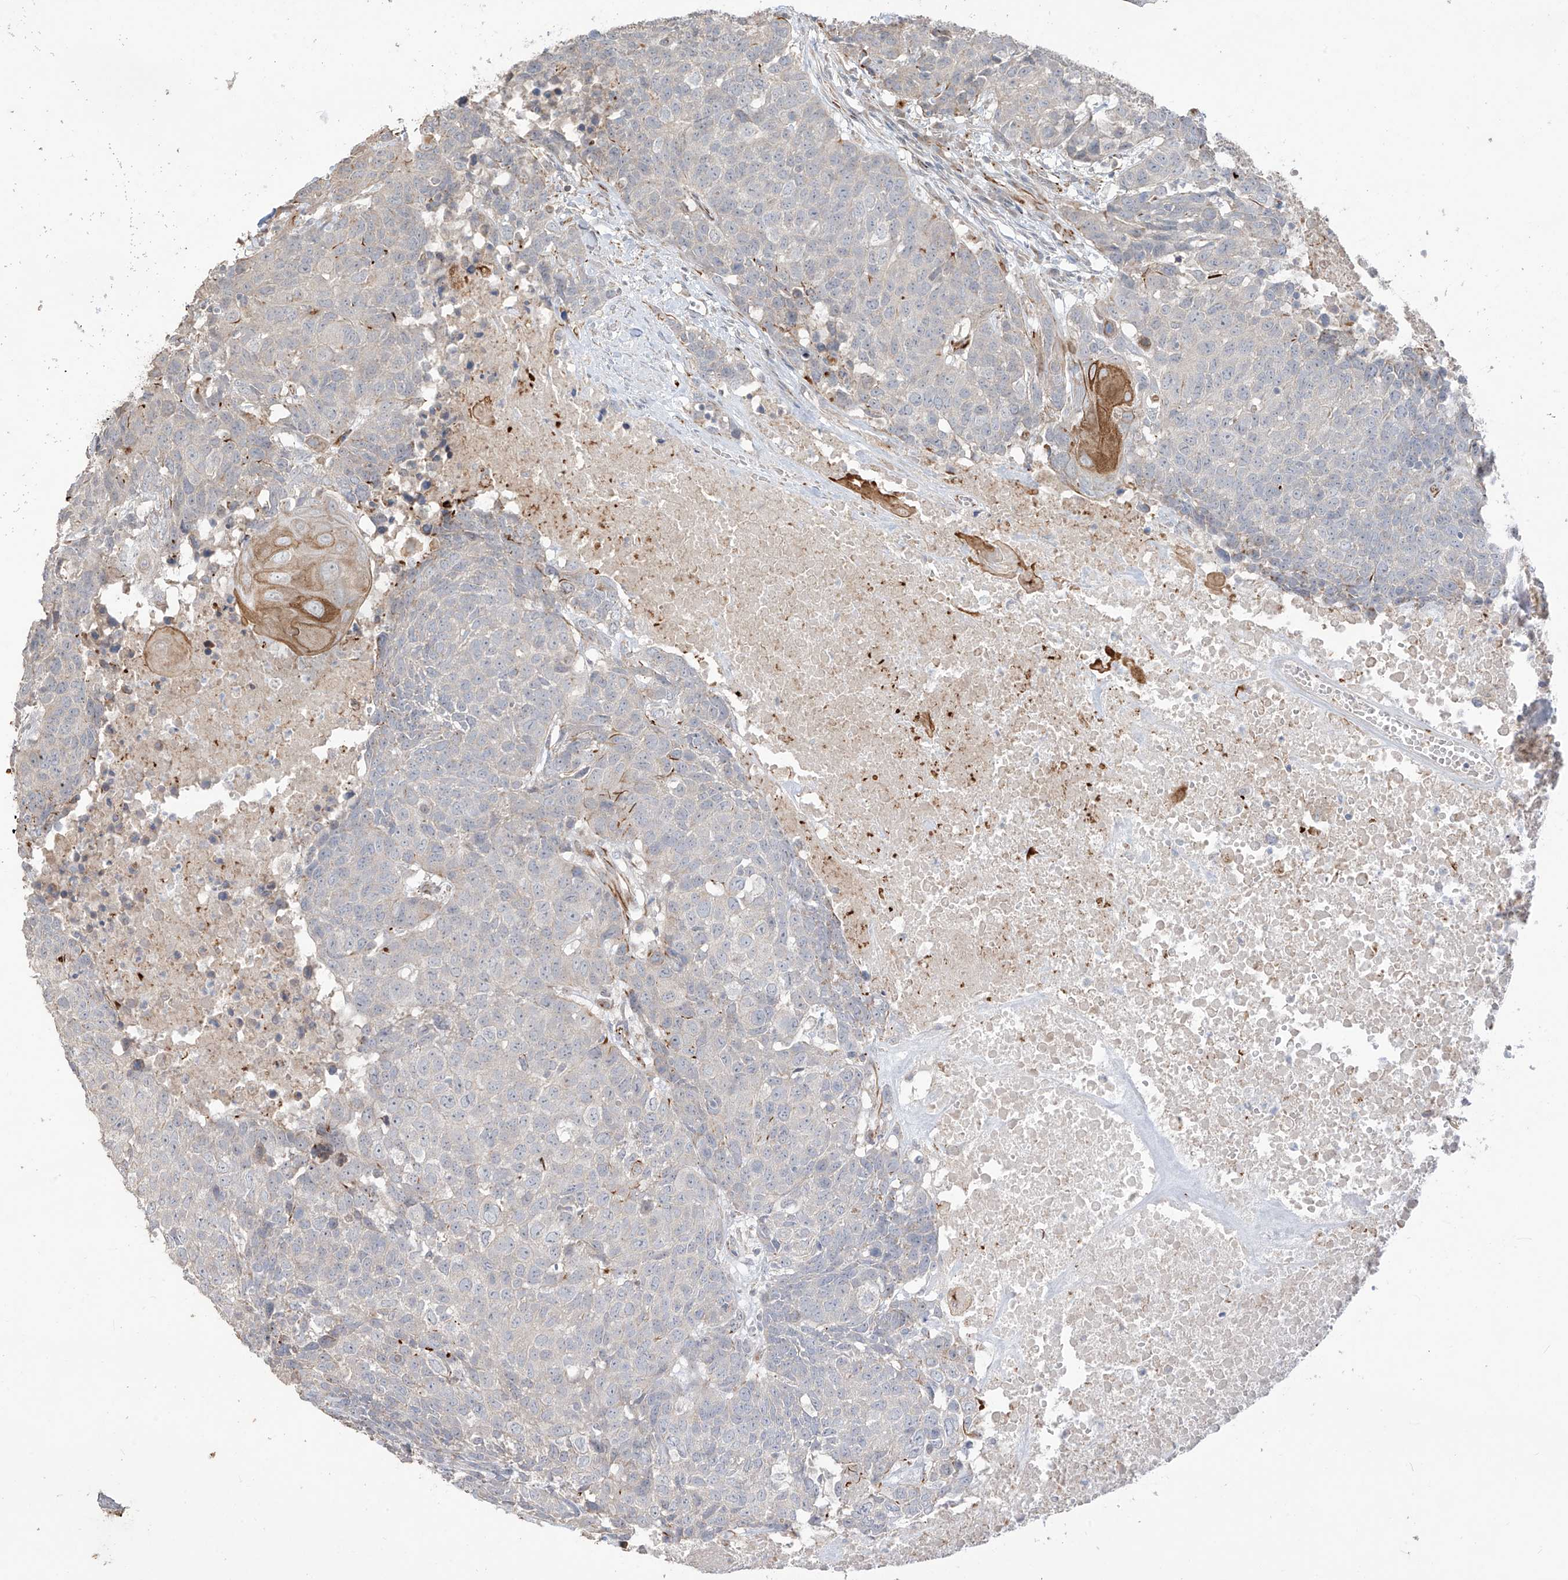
{"staining": {"intensity": "negative", "quantity": "none", "location": "none"}, "tissue": "head and neck cancer", "cell_type": "Tumor cells", "image_type": "cancer", "snomed": [{"axis": "morphology", "description": "Squamous cell carcinoma, NOS"}, {"axis": "topography", "description": "Head-Neck"}], "caption": "An image of squamous cell carcinoma (head and neck) stained for a protein reveals no brown staining in tumor cells.", "gene": "DCDC2", "patient": {"sex": "male", "age": 66}}